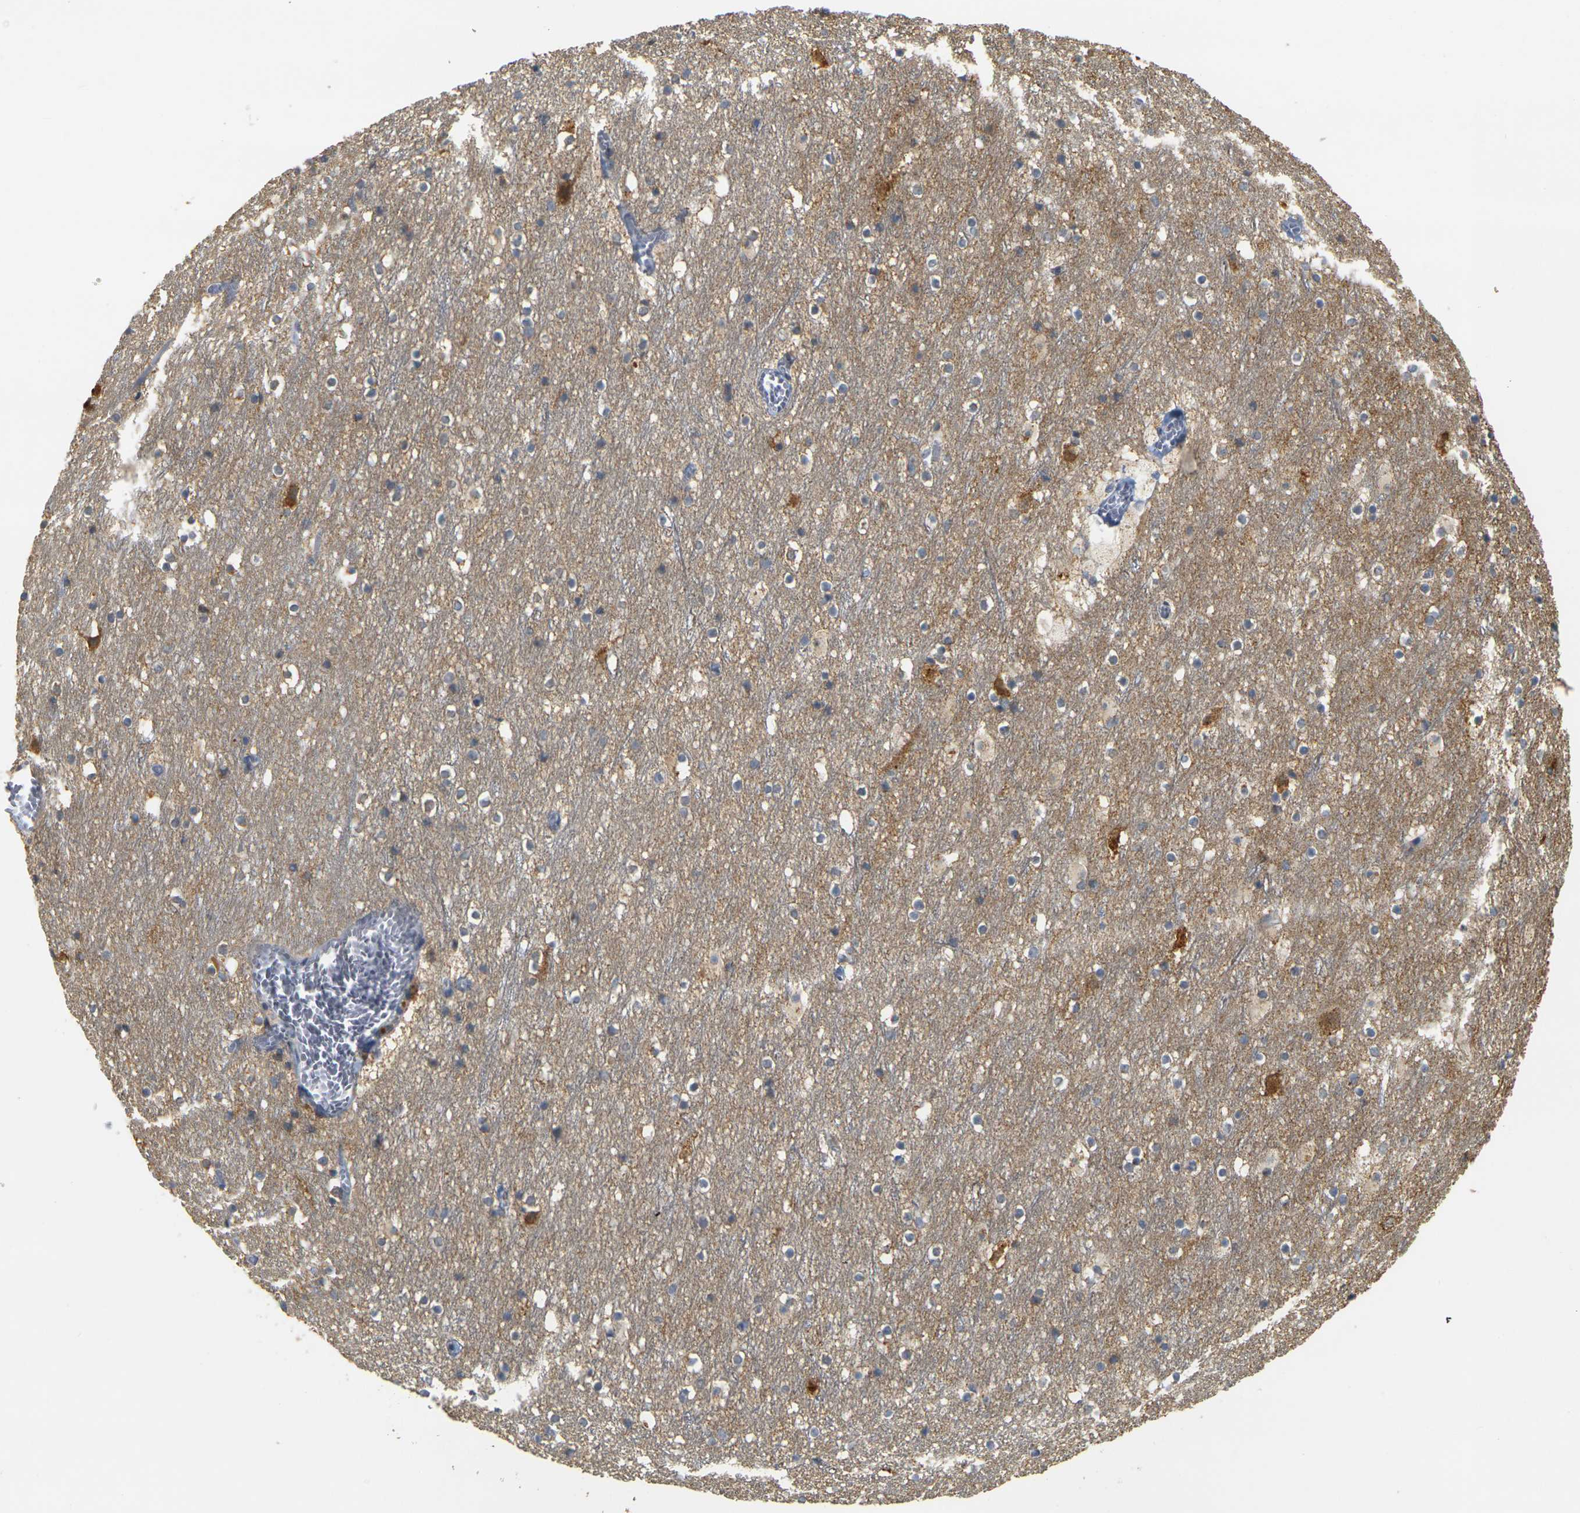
{"staining": {"intensity": "negative", "quantity": "none", "location": "none"}, "tissue": "cerebral cortex", "cell_type": "Endothelial cells", "image_type": "normal", "snomed": [{"axis": "morphology", "description": "Normal tissue, NOS"}, {"axis": "topography", "description": "Cerebral cortex"}], "caption": "Micrograph shows no protein expression in endothelial cells of unremarkable cerebral cortex. (DAB immunohistochemistry (IHC), high magnification).", "gene": "GDAP1", "patient": {"sex": "male", "age": 45}}